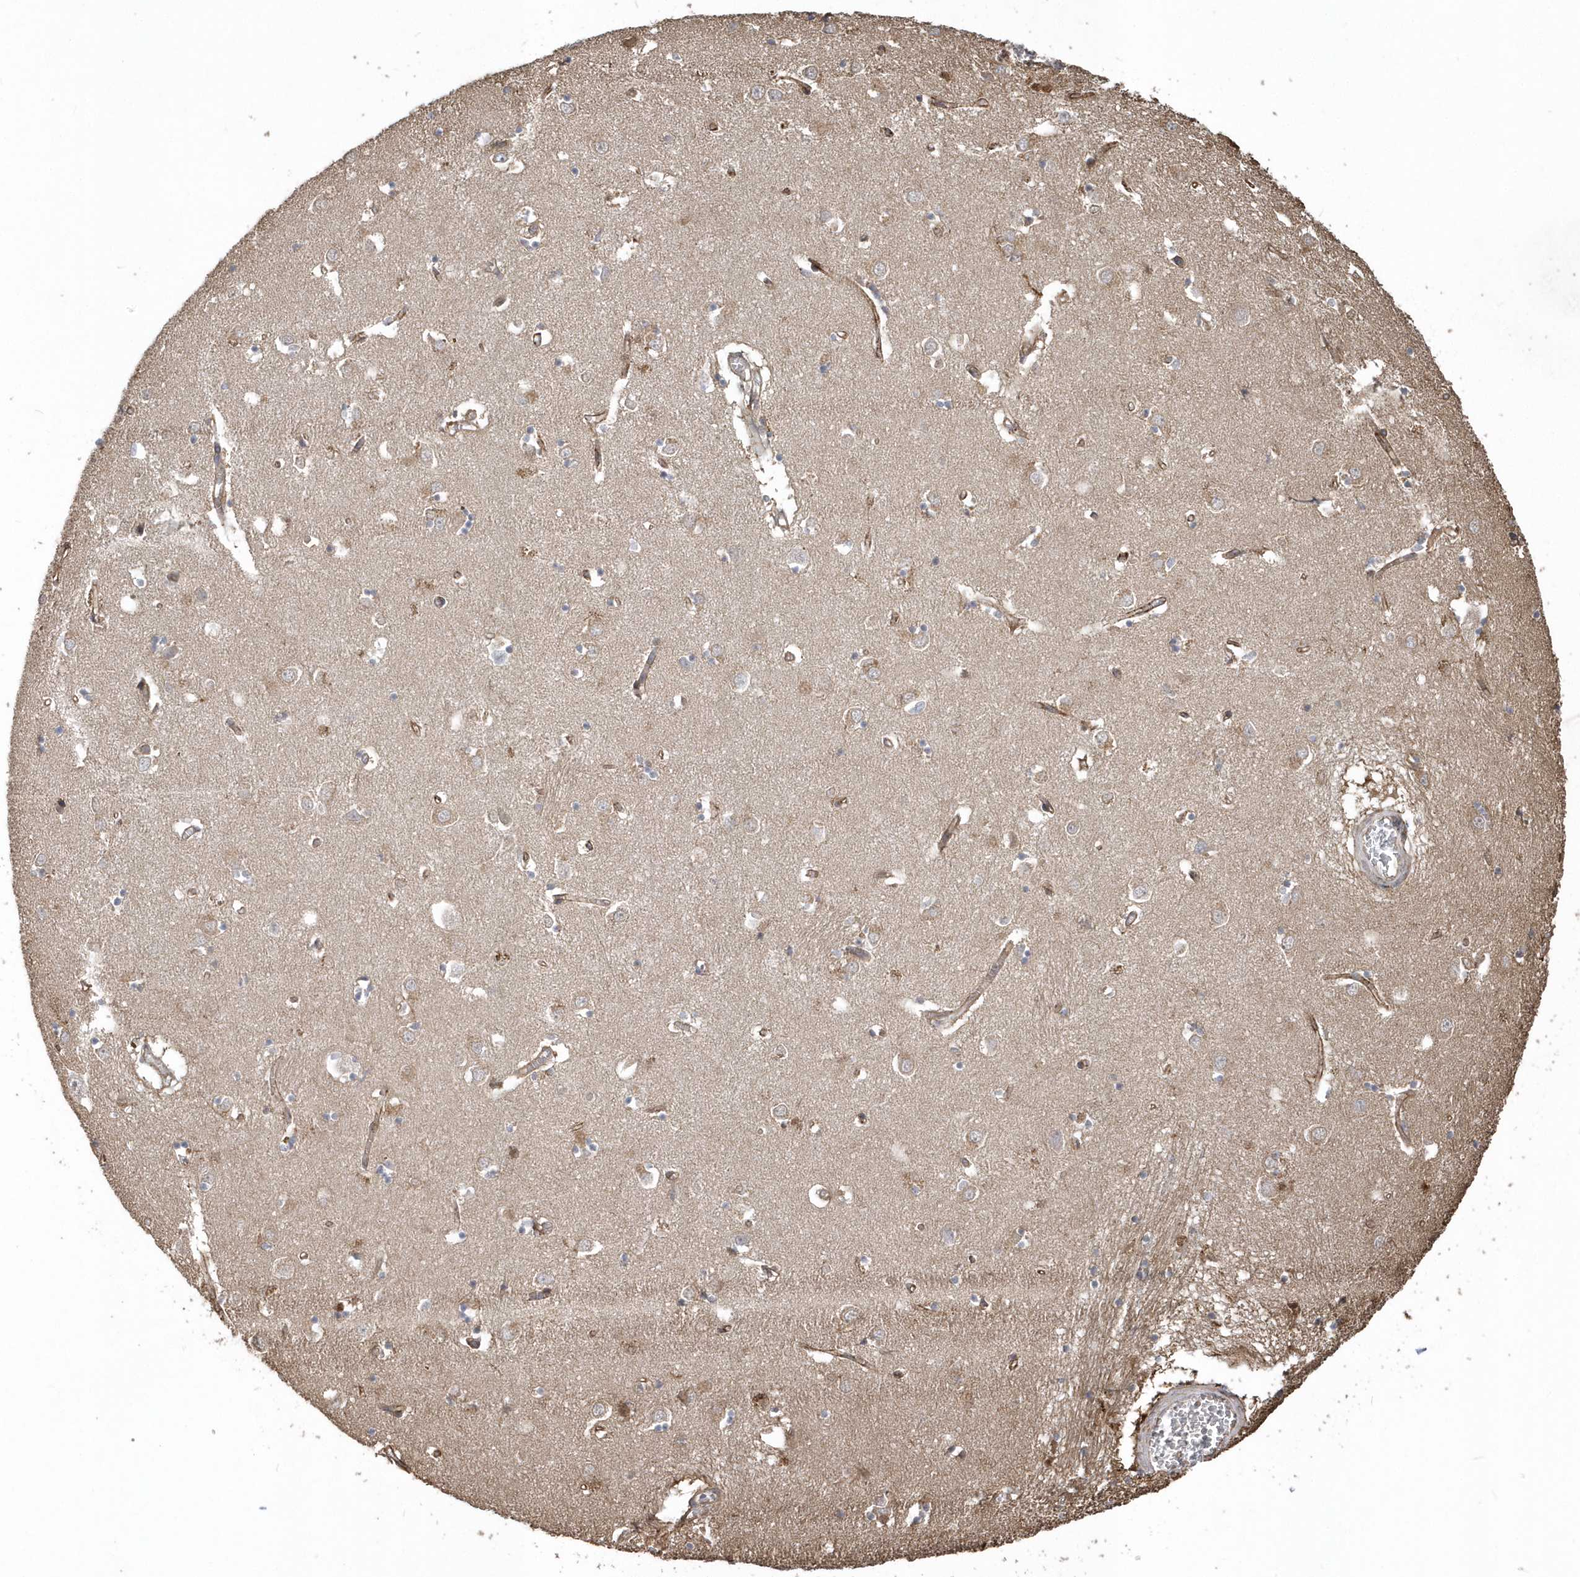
{"staining": {"intensity": "moderate", "quantity": "<25%", "location": "cytoplasmic/membranous"}, "tissue": "caudate", "cell_type": "Glial cells", "image_type": "normal", "snomed": [{"axis": "morphology", "description": "Normal tissue, NOS"}, {"axis": "topography", "description": "Lateral ventricle wall"}], "caption": "Immunohistochemistry micrograph of benign caudate stained for a protein (brown), which shows low levels of moderate cytoplasmic/membranous staining in about <25% of glial cells.", "gene": "HERPUD1", "patient": {"sex": "male", "age": 70}}